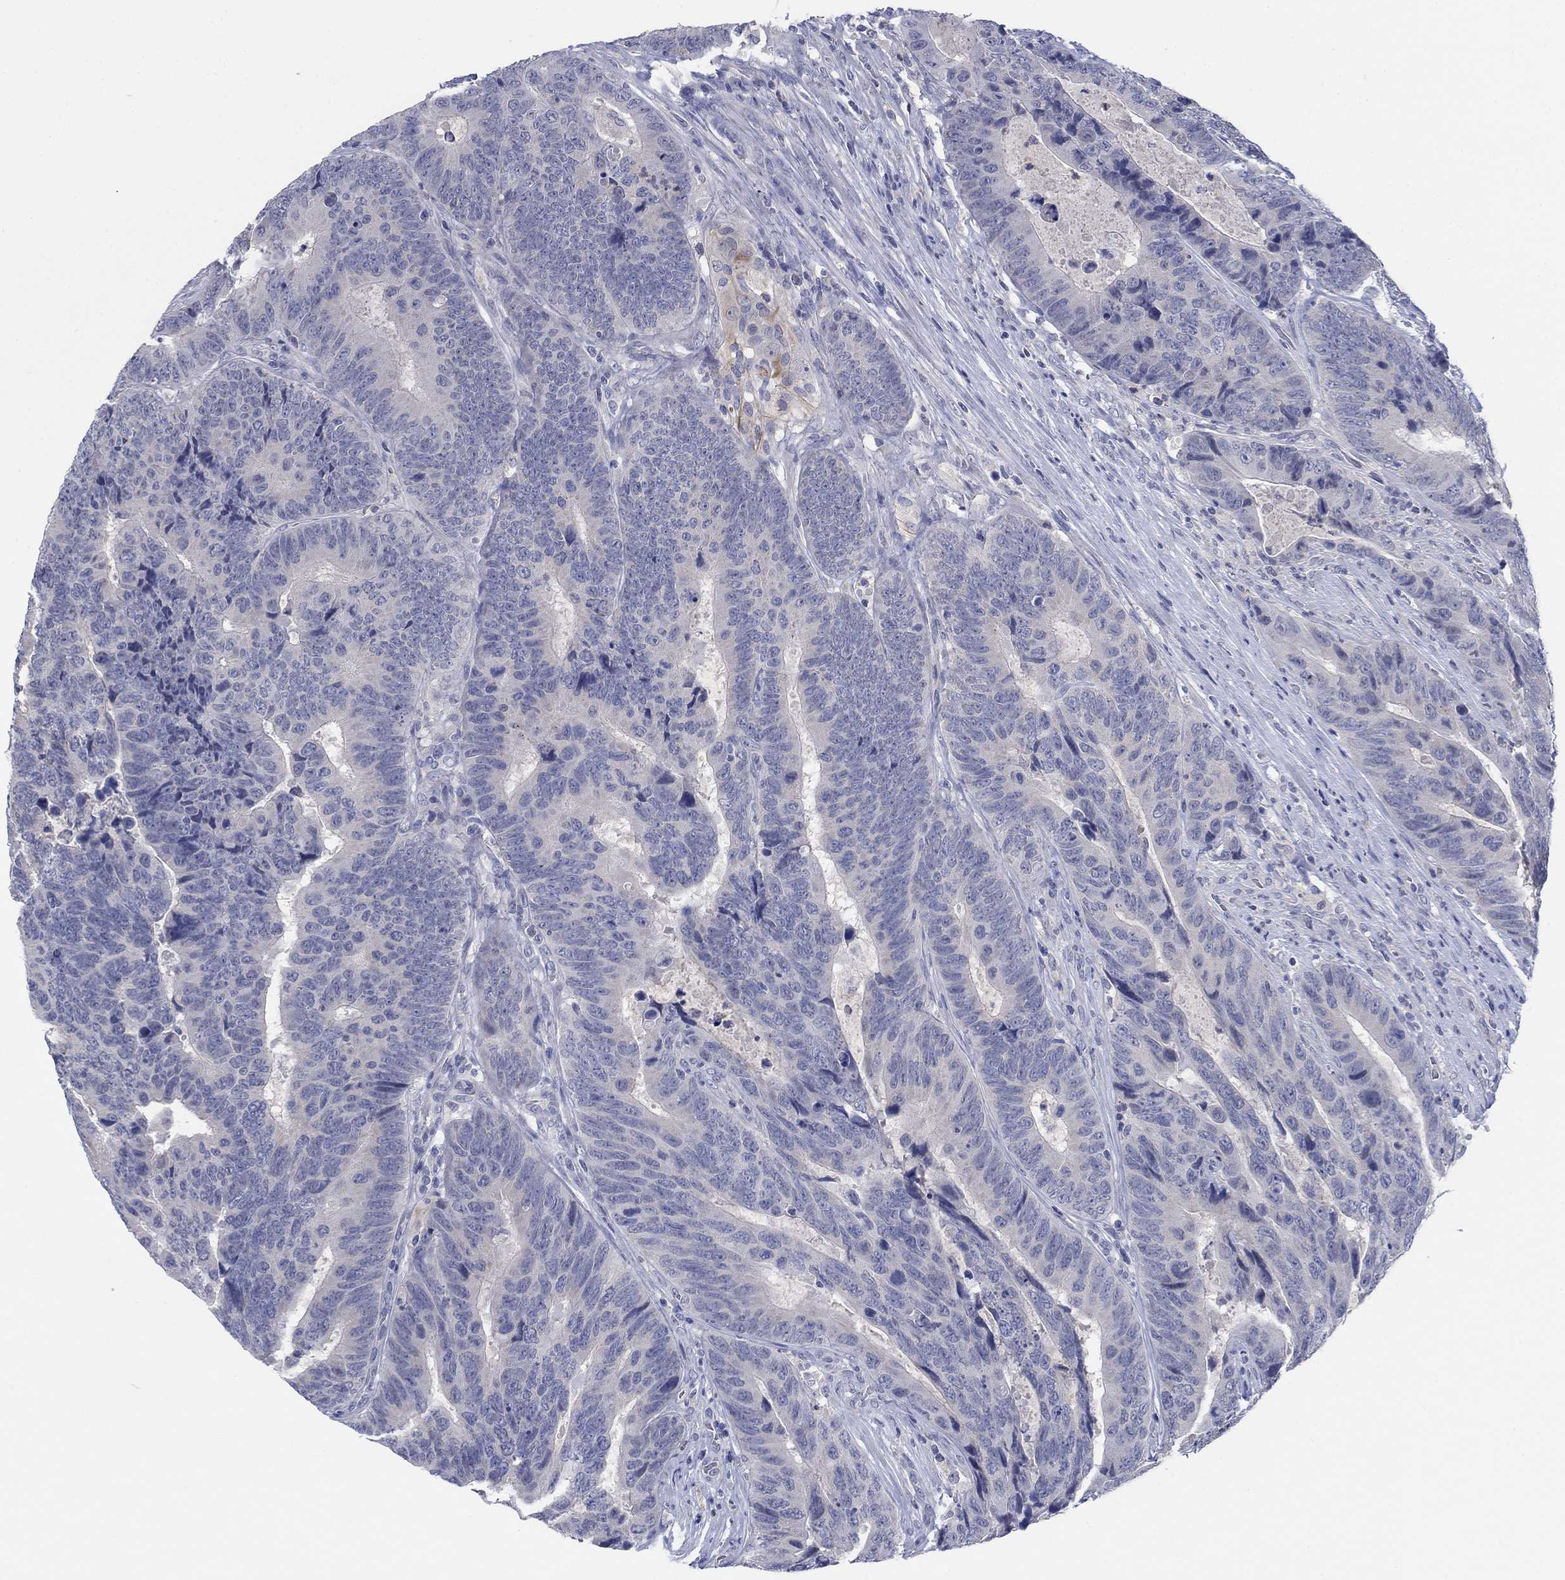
{"staining": {"intensity": "negative", "quantity": "none", "location": "none"}, "tissue": "colorectal cancer", "cell_type": "Tumor cells", "image_type": "cancer", "snomed": [{"axis": "morphology", "description": "Adenocarcinoma, NOS"}, {"axis": "topography", "description": "Colon"}], "caption": "Immunohistochemical staining of colorectal cancer demonstrates no significant expression in tumor cells. (DAB IHC, high magnification).", "gene": "FER1L6", "patient": {"sex": "female", "age": 56}}